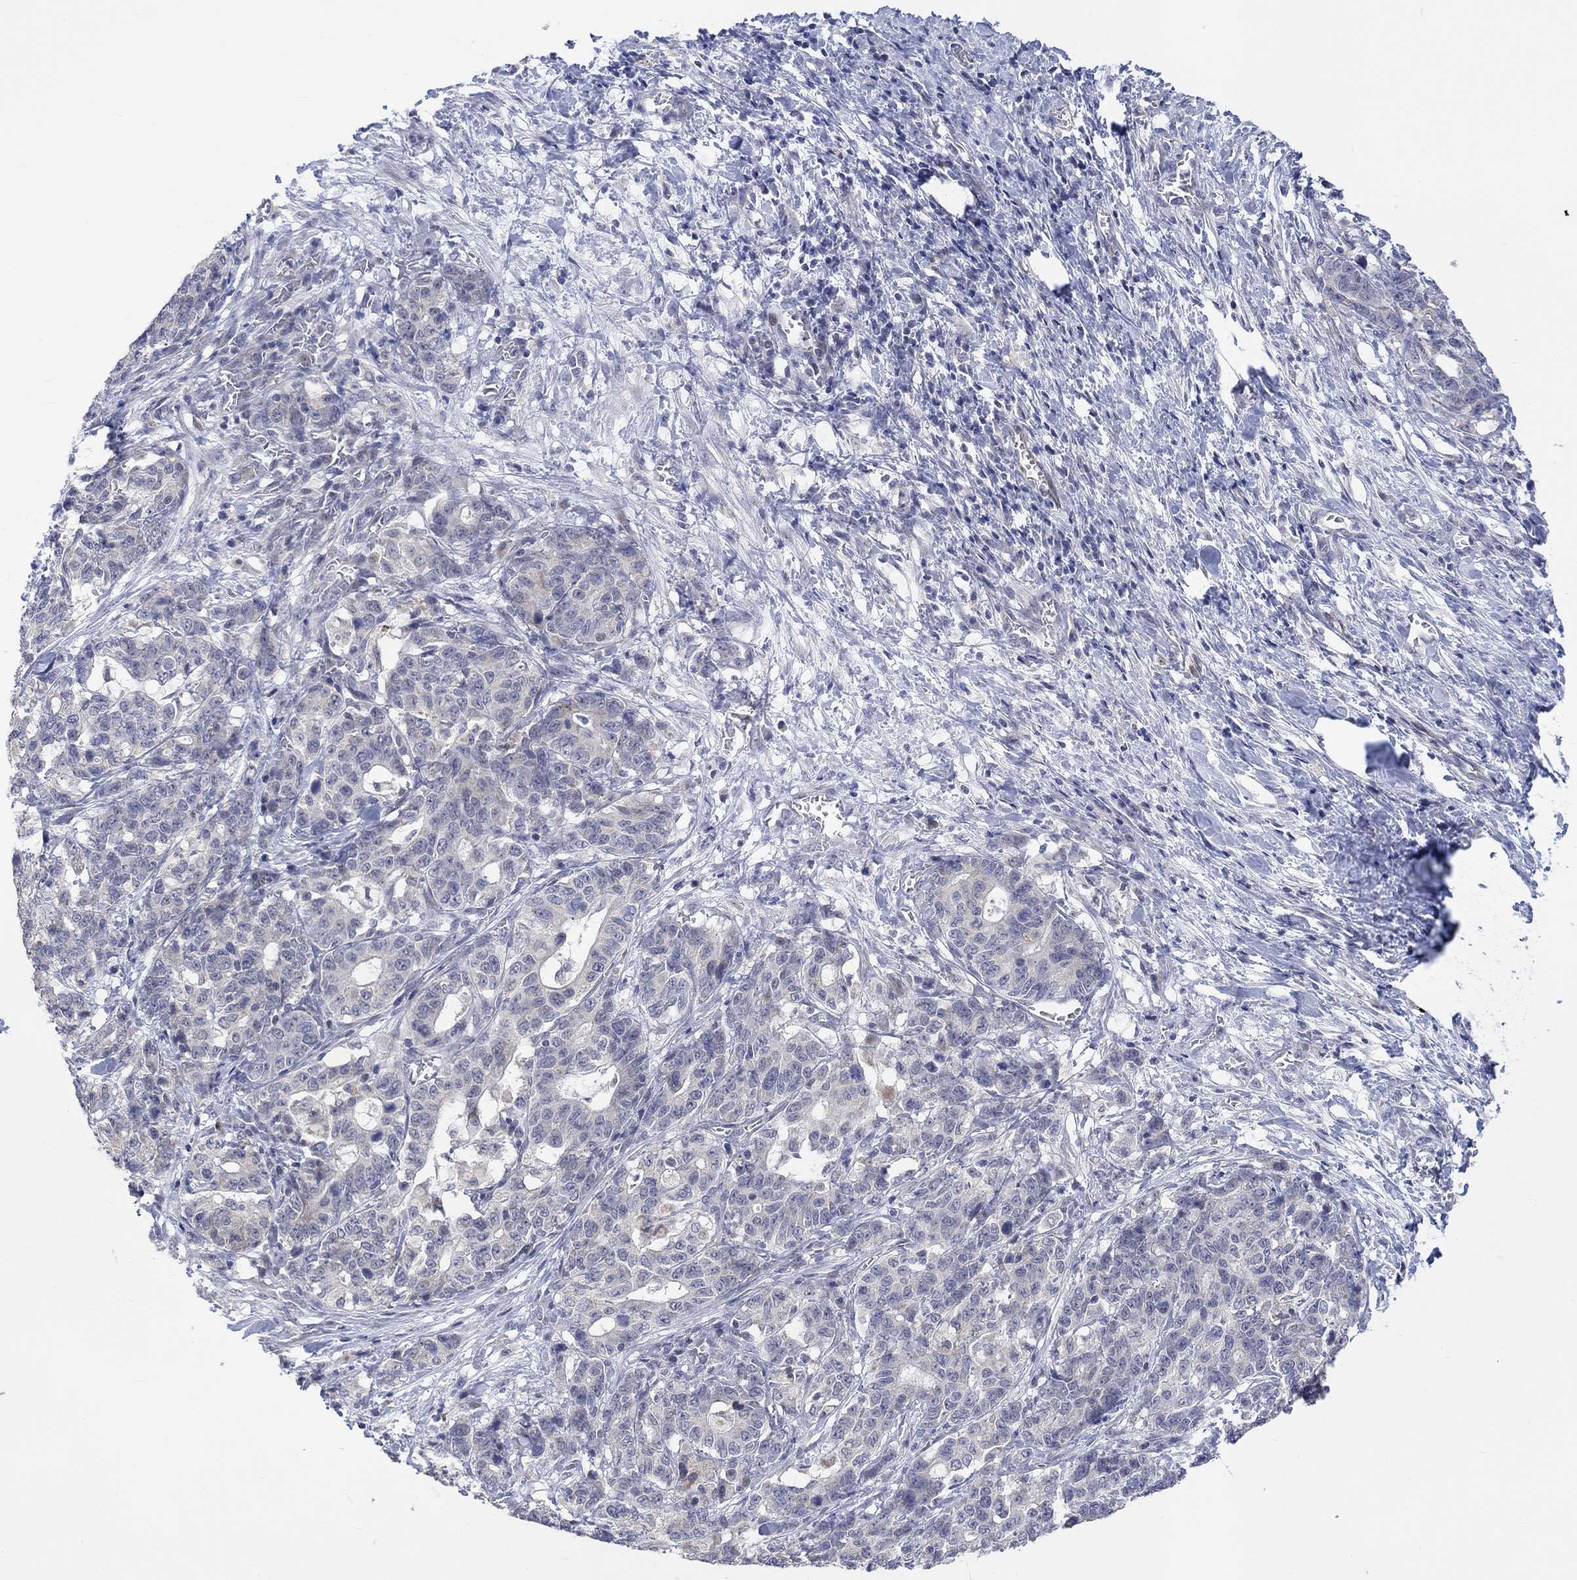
{"staining": {"intensity": "negative", "quantity": "none", "location": "none"}, "tissue": "stomach cancer", "cell_type": "Tumor cells", "image_type": "cancer", "snomed": [{"axis": "morphology", "description": "Normal tissue, NOS"}, {"axis": "morphology", "description": "Adenocarcinoma, NOS"}, {"axis": "topography", "description": "Stomach"}], "caption": "Human adenocarcinoma (stomach) stained for a protein using IHC shows no staining in tumor cells.", "gene": "SLC48A1", "patient": {"sex": "female", "age": 64}}